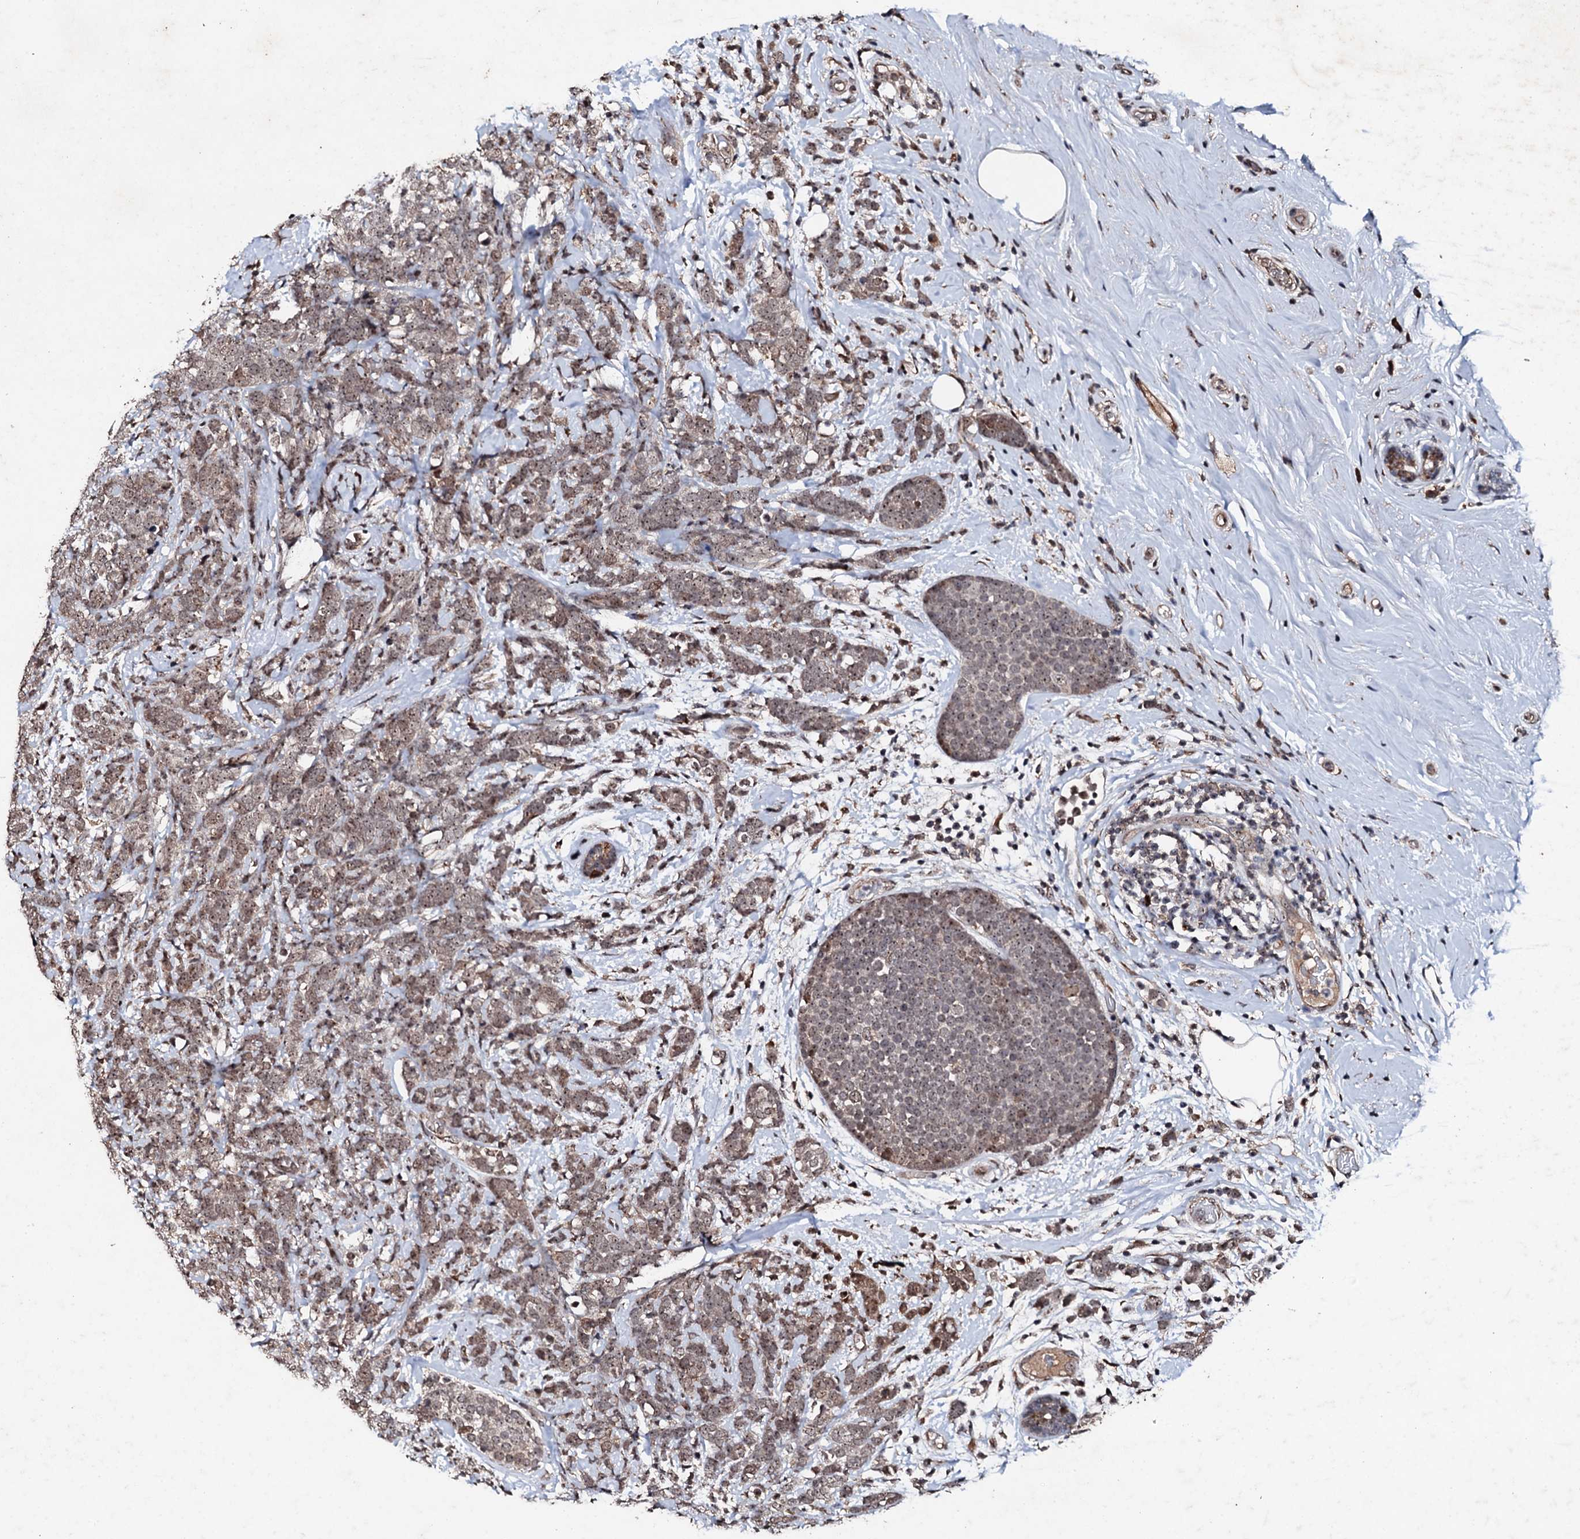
{"staining": {"intensity": "weak", "quantity": ">75%", "location": "cytoplasmic/membranous,nuclear"}, "tissue": "breast cancer", "cell_type": "Tumor cells", "image_type": "cancer", "snomed": [{"axis": "morphology", "description": "Lobular carcinoma"}, {"axis": "topography", "description": "Breast"}], "caption": "Immunohistochemical staining of human breast cancer displays weak cytoplasmic/membranous and nuclear protein expression in about >75% of tumor cells.", "gene": "FAM111A", "patient": {"sex": "female", "age": 58}}